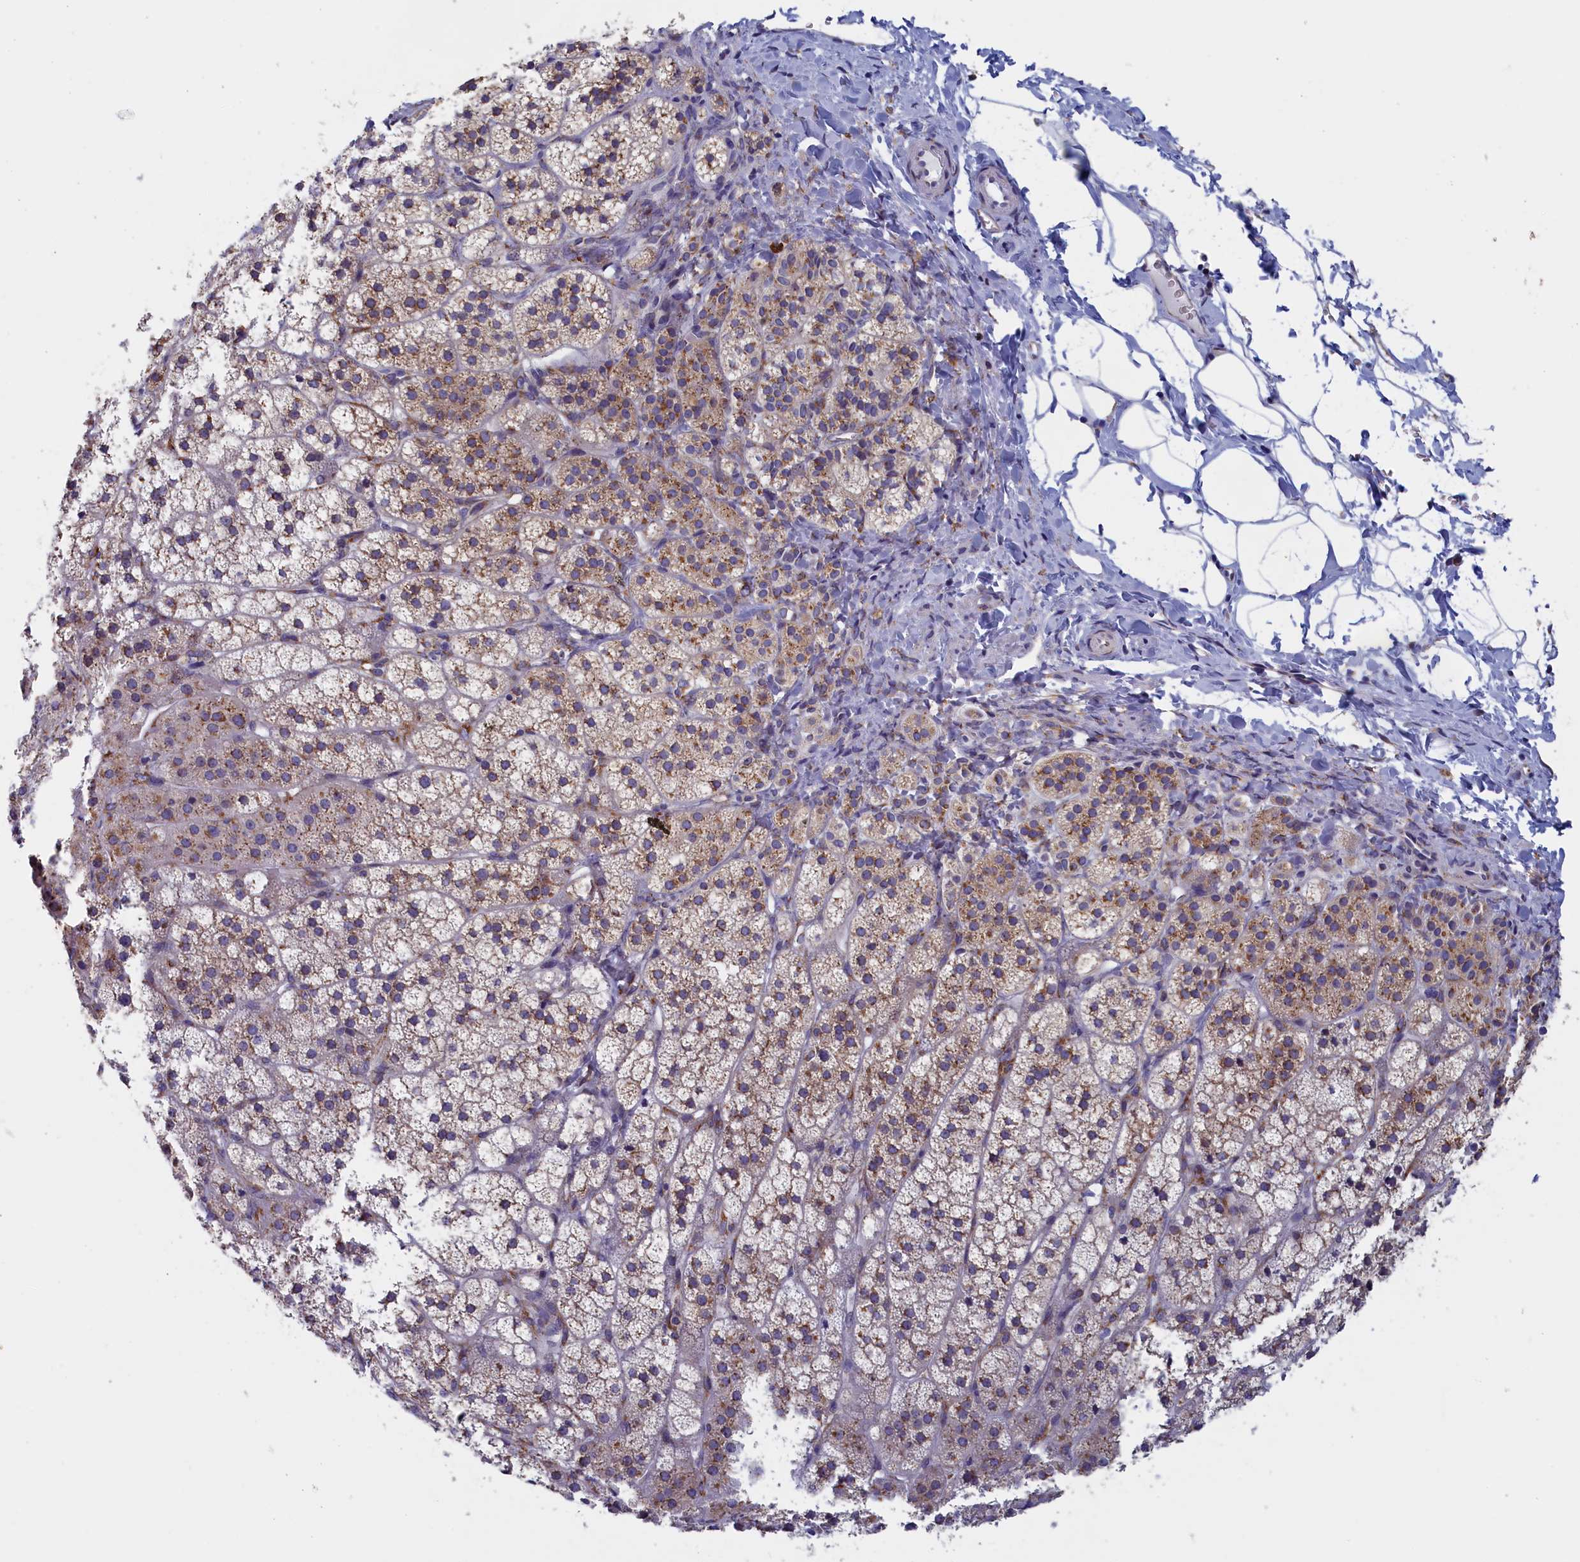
{"staining": {"intensity": "moderate", "quantity": "25%-75%", "location": "cytoplasmic/membranous"}, "tissue": "adrenal gland", "cell_type": "Glandular cells", "image_type": "normal", "snomed": [{"axis": "morphology", "description": "Normal tissue, NOS"}, {"axis": "topography", "description": "Adrenal gland"}], "caption": "IHC staining of normal adrenal gland, which exhibits medium levels of moderate cytoplasmic/membranous positivity in about 25%-75% of glandular cells indicating moderate cytoplasmic/membranous protein staining. The staining was performed using DAB (brown) for protein detection and nuclei were counterstained in hematoxylin (blue).", "gene": "CCDC68", "patient": {"sex": "female", "age": 44}}